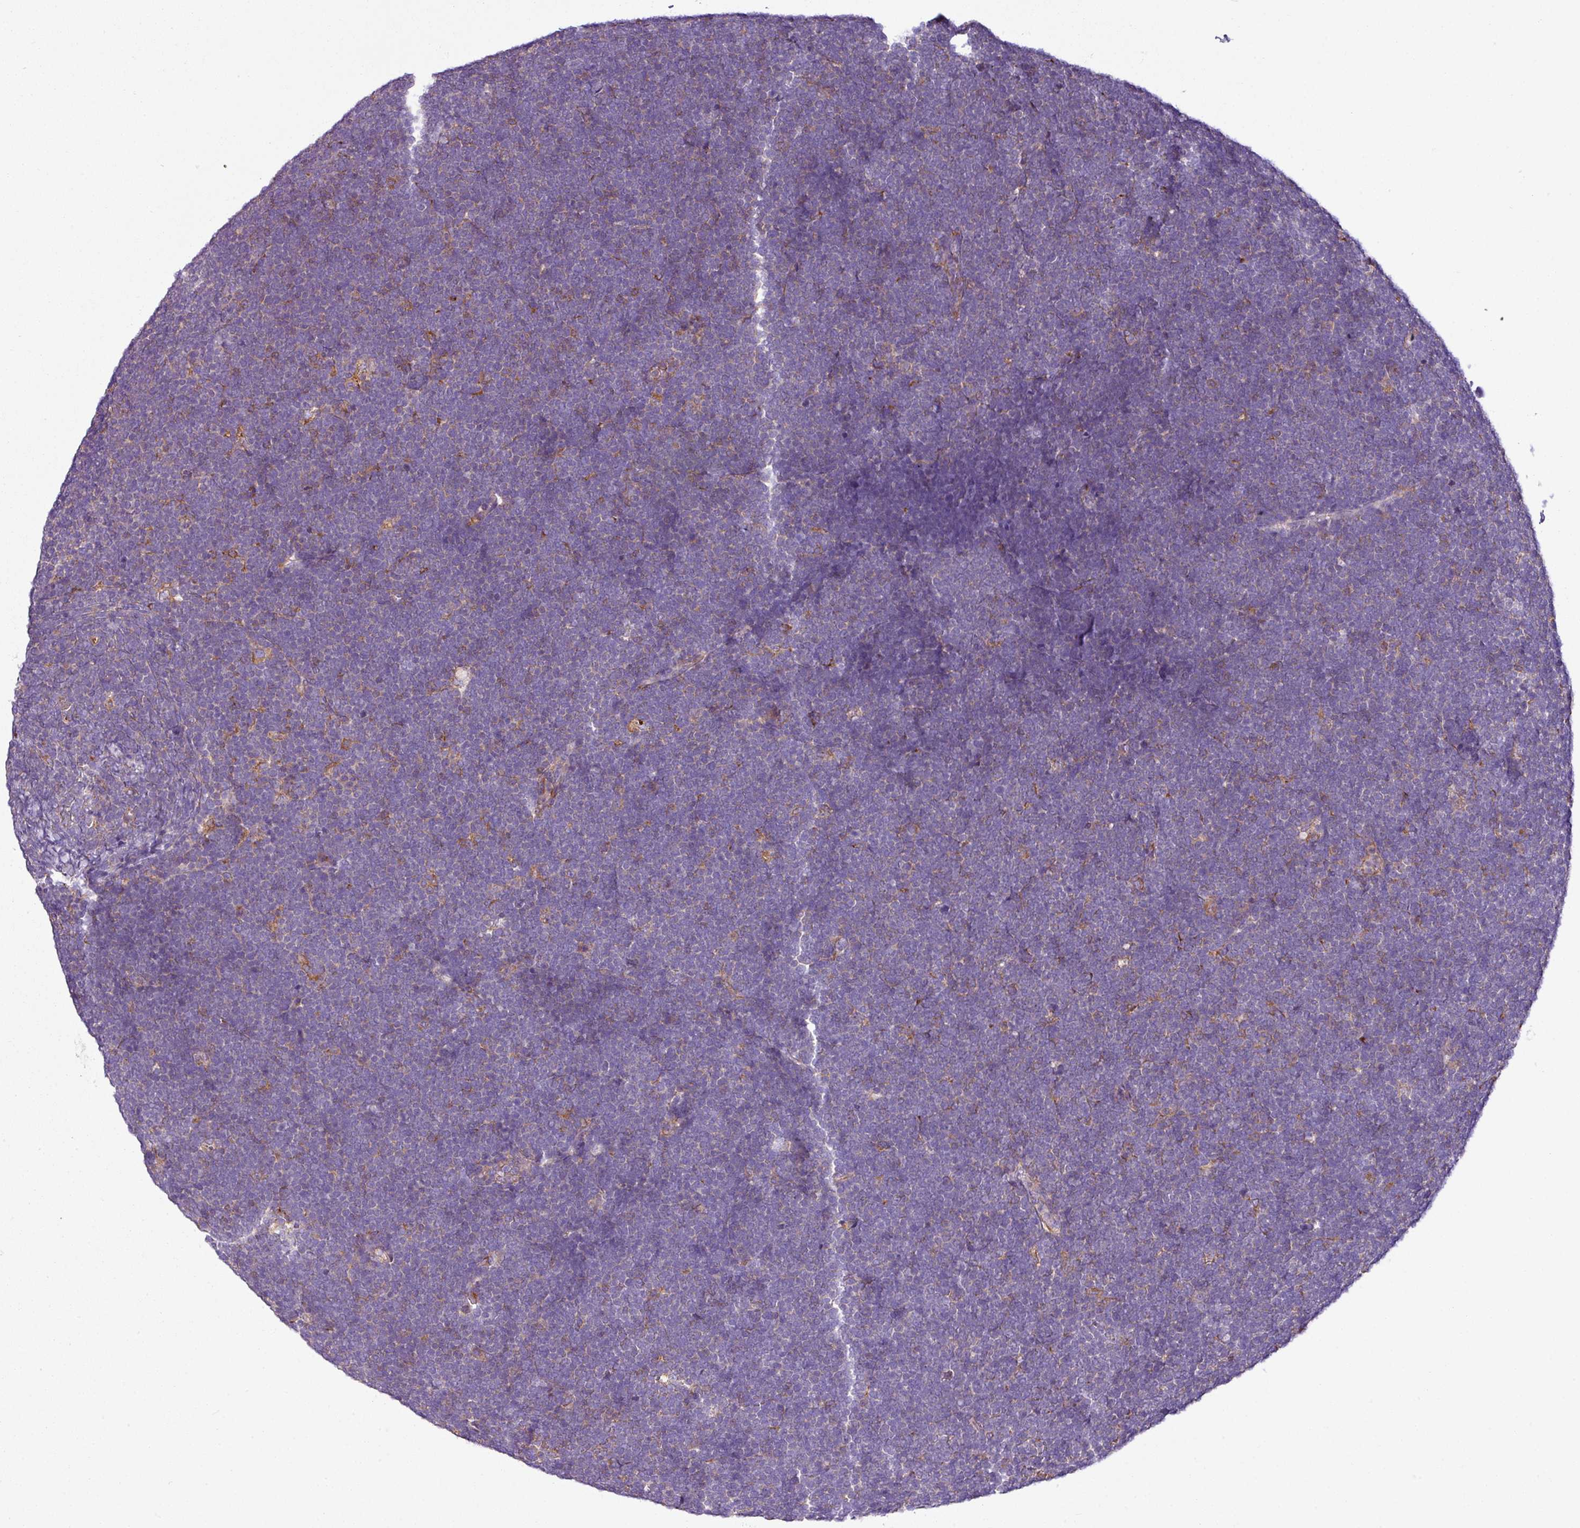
{"staining": {"intensity": "moderate", "quantity": "<25%", "location": "cytoplasmic/membranous"}, "tissue": "lymphoma", "cell_type": "Tumor cells", "image_type": "cancer", "snomed": [{"axis": "morphology", "description": "Malignant lymphoma, non-Hodgkin's type, High grade"}, {"axis": "topography", "description": "Lymph node"}], "caption": "Protein expression analysis of human malignant lymphoma, non-Hodgkin's type (high-grade) reveals moderate cytoplasmic/membranous expression in approximately <25% of tumor cells.", "gene": "XNDC1N", "patient": {"sex": "male", "age": 13}}